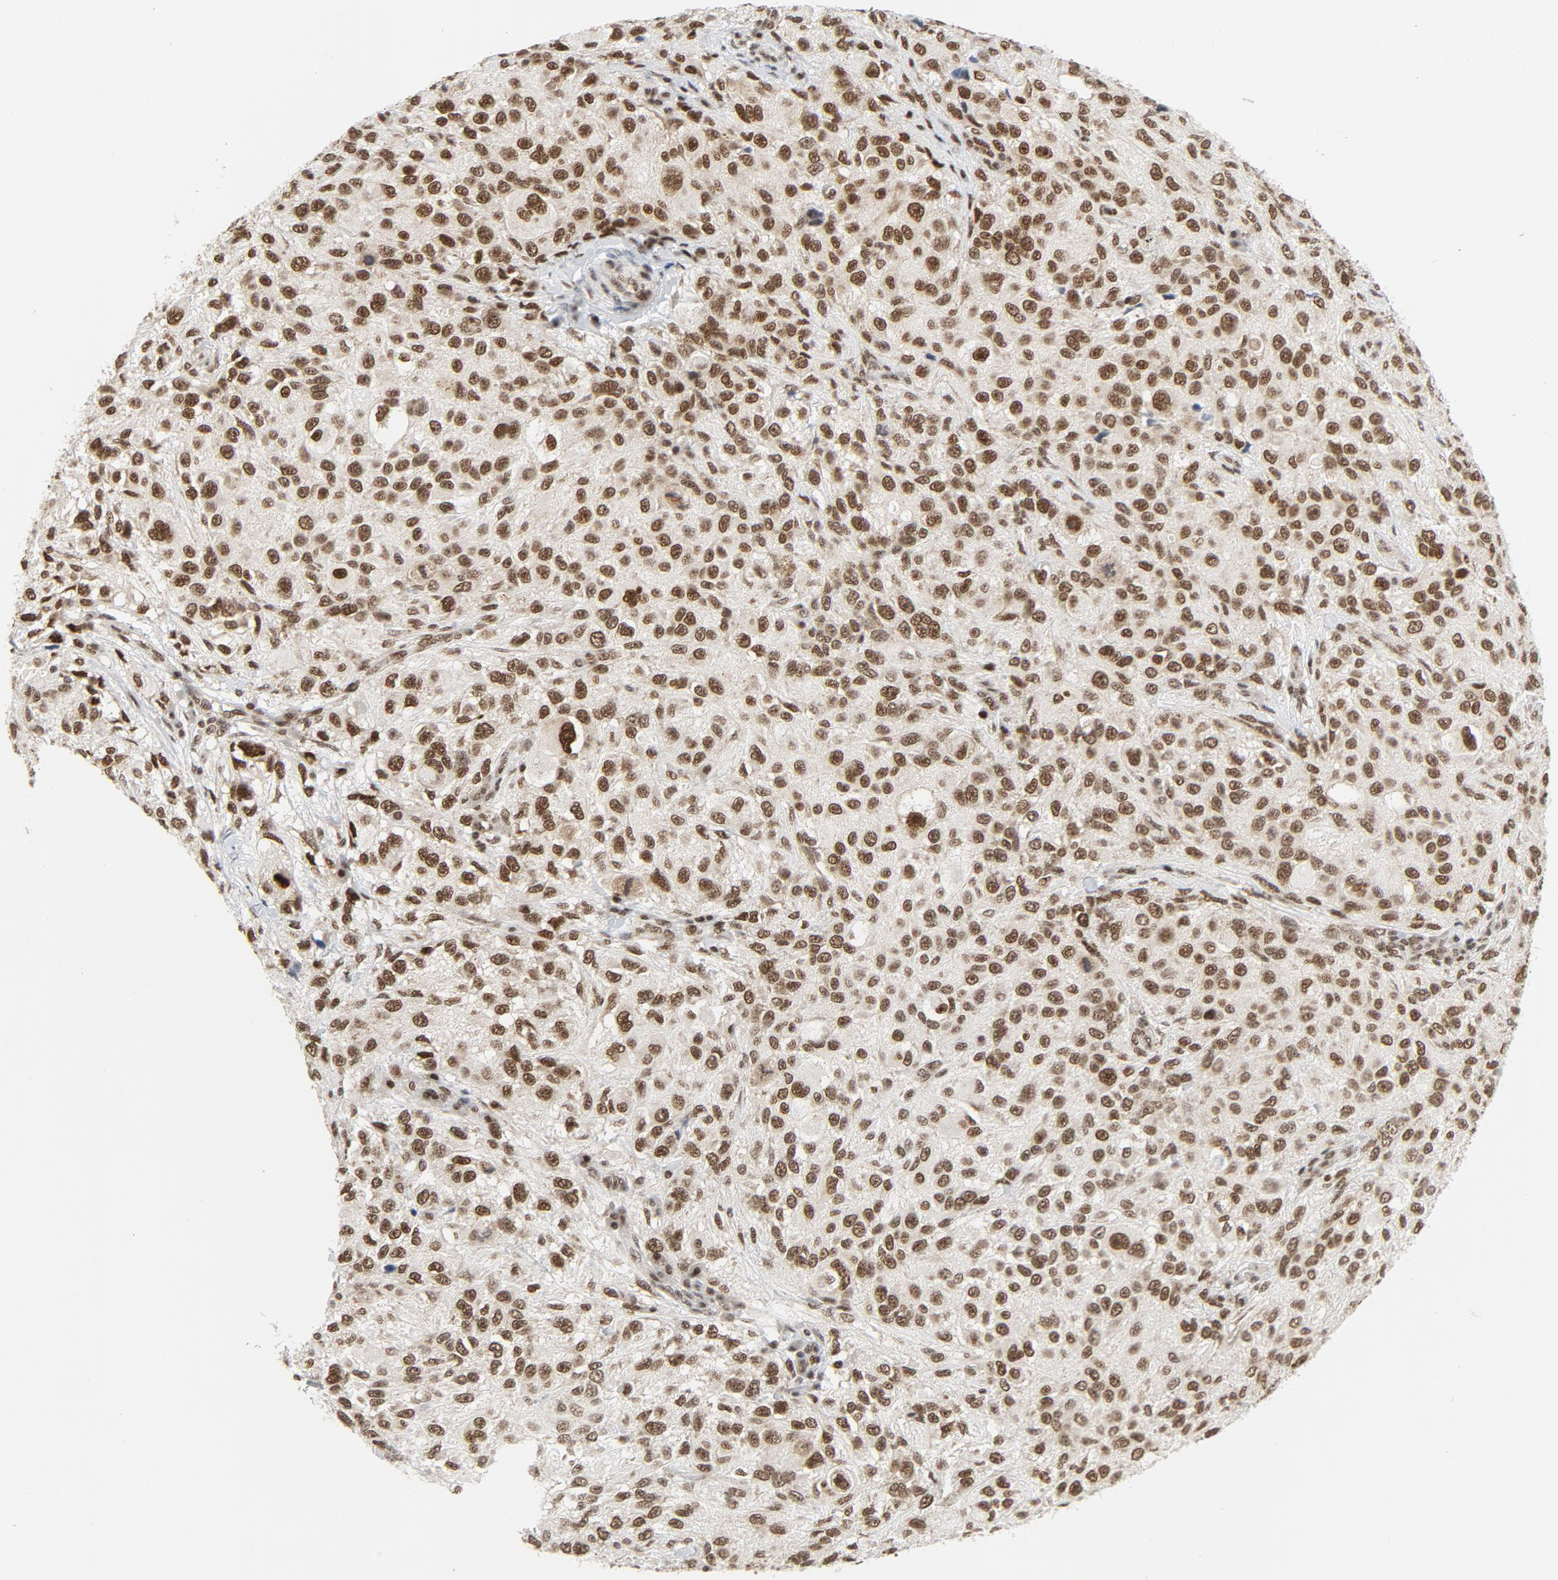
{"staining": {"intensity": "strong", "quantity": ">75%", "location": "nuclear"}, "tissue": "melanoma", "cell_type": "Tumor cells", "image_type": "cancer", "snomed": [{"axis": "morphology", "description": "Necrosis, NOS"}, {"axis": "morphology", "description": "Malignant melanoma, NOS"}, {"axis": "topography", "description": "Skin"}], "caption": "This image demonstrates immunohistochemistry staining of human malignant melanoma, with high strong nuclear positivity in approximately >75% of tumor cells.", "gene": "ERCC1", "patient": {"sex": "female", "age": 87}}